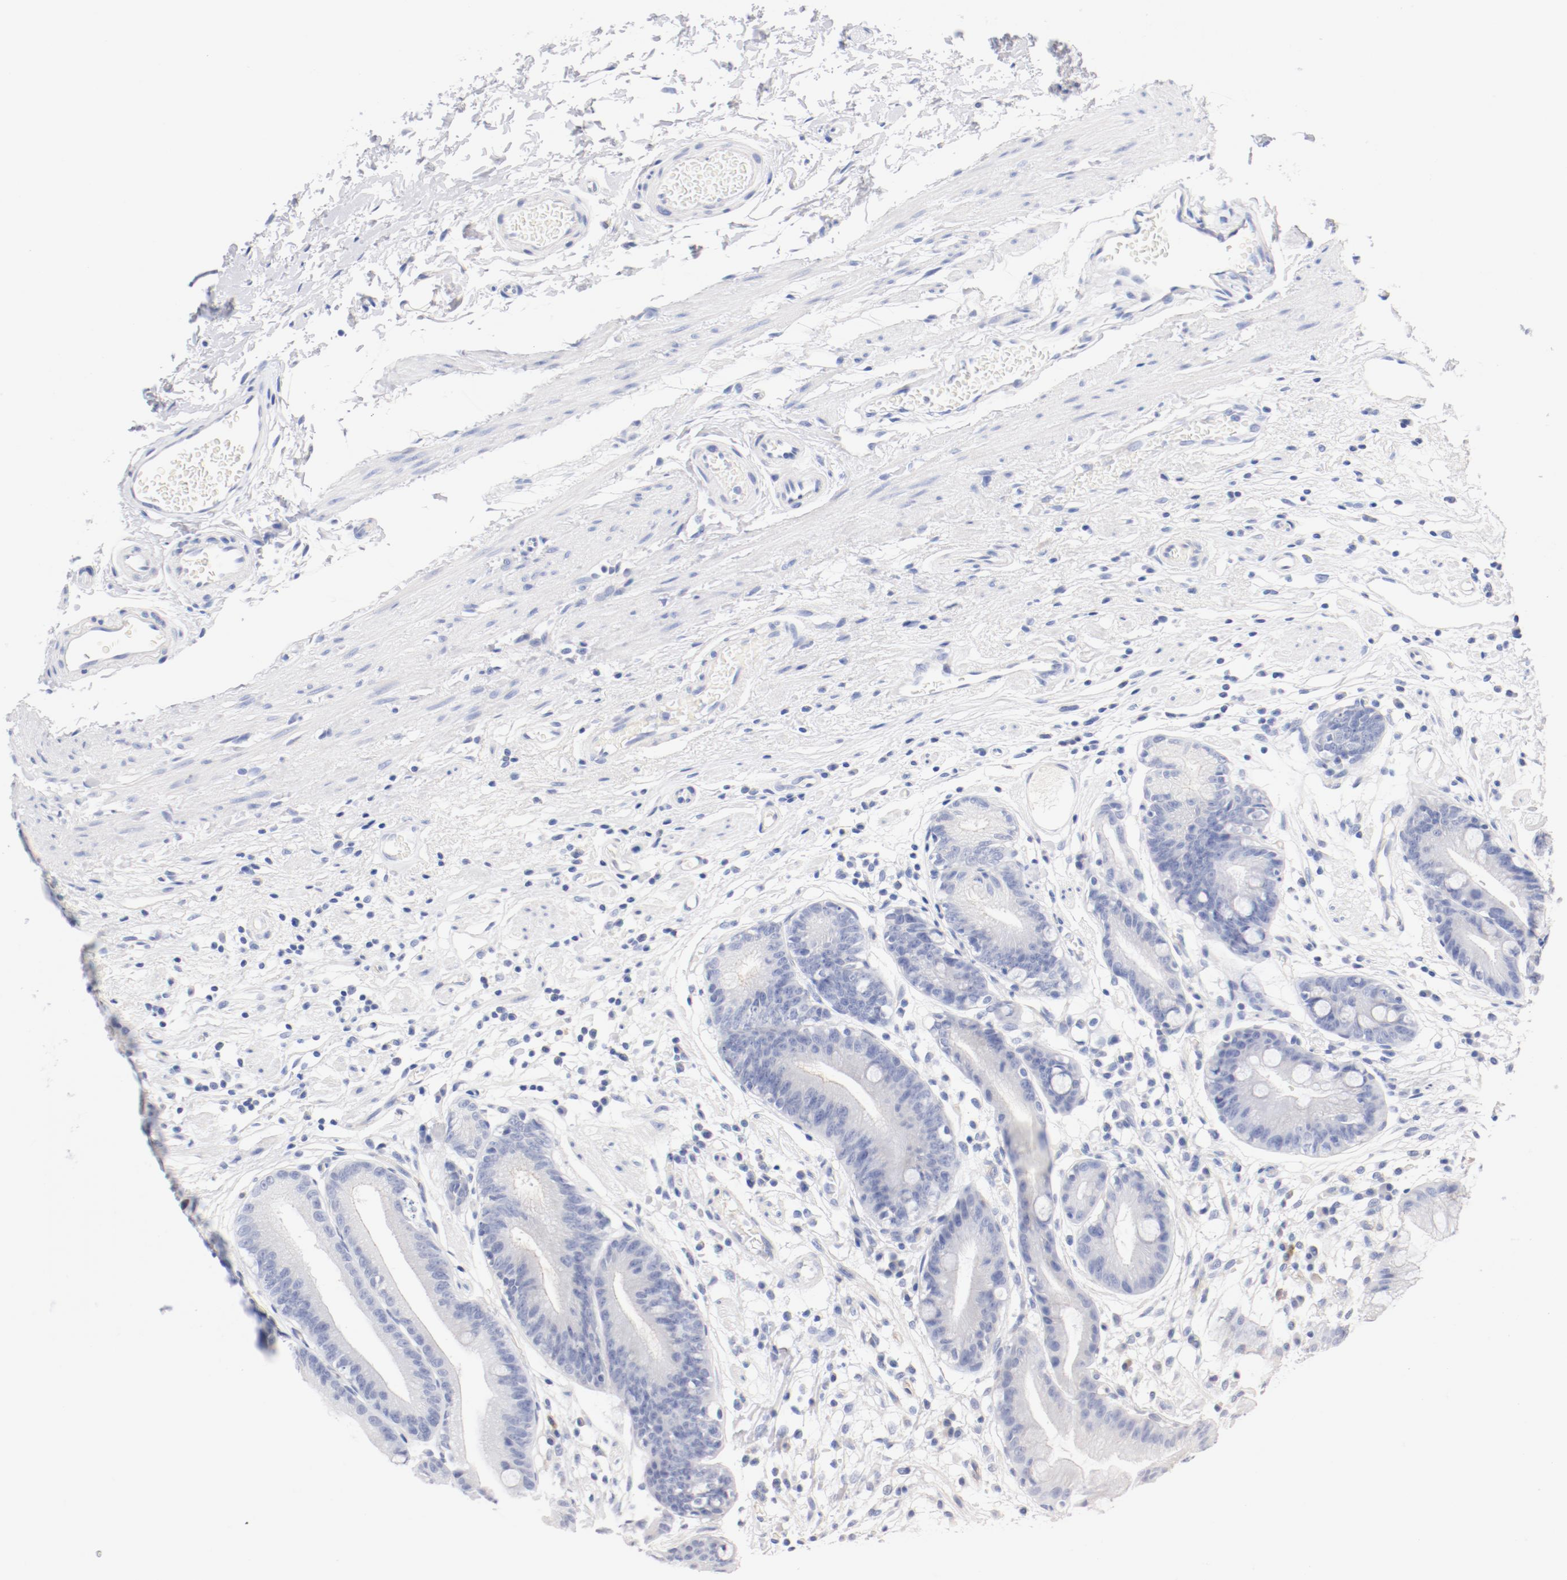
{"staining": {"intensity": "weak", "quantity": "<25%", "location": "cytoplasmic/membranous"}, "tissue": "stomach", "cell_type": "Glandular cells", "image_type": "normal", "snomed": [{"axis": "morphology", "description": "Normal tissue, NOS"}, {"axis": "morphology", "description": "Inflammation, NOS"}, {"axis": "topography", "description": "Stomach, lower"}], "caption": "Protein analysis of benign stomach demonstrates no significant positivity in glandular cells.", "gene": "HOMER1", "patient": {"sex": "male", "age": 59}}